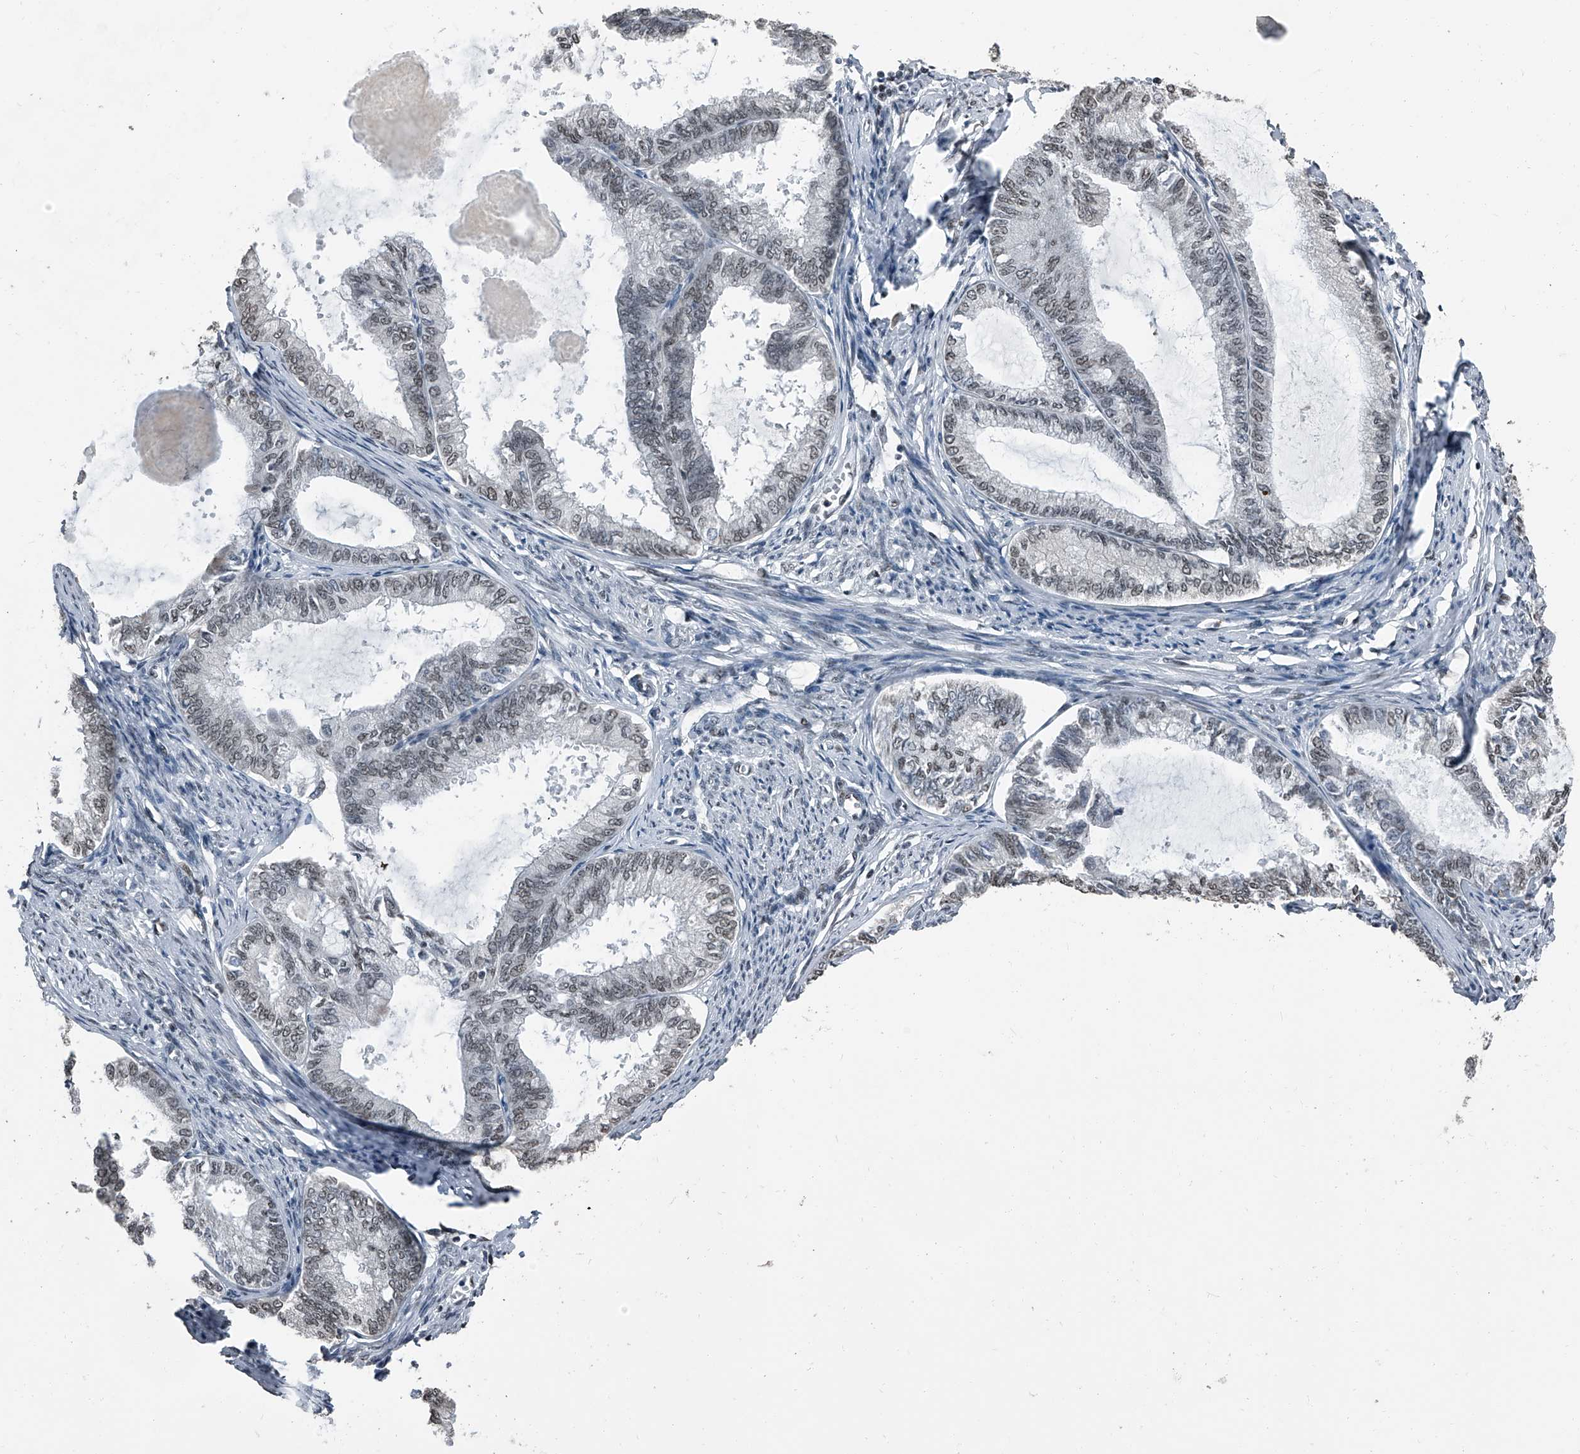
{"staining": {"intensity": "weak", "quantity": "25%-75%", "location": "nuclear"}, "tissue": "endometrial cancer", "cell_type": "Tumor cells", "image_type": "cancer", "snomed": [{"axis": "morphology", "description": "Adenocarcinoma, NOS"}, {"axis": "topography", "description": "Endometrium"}], "caption": "A micrograph of endometrial cancer stained for a protein displays weak nuclear brown staining in tumor cells.", "gene": "TCOF1", "patient": {"sex": "female", "age": 86}}